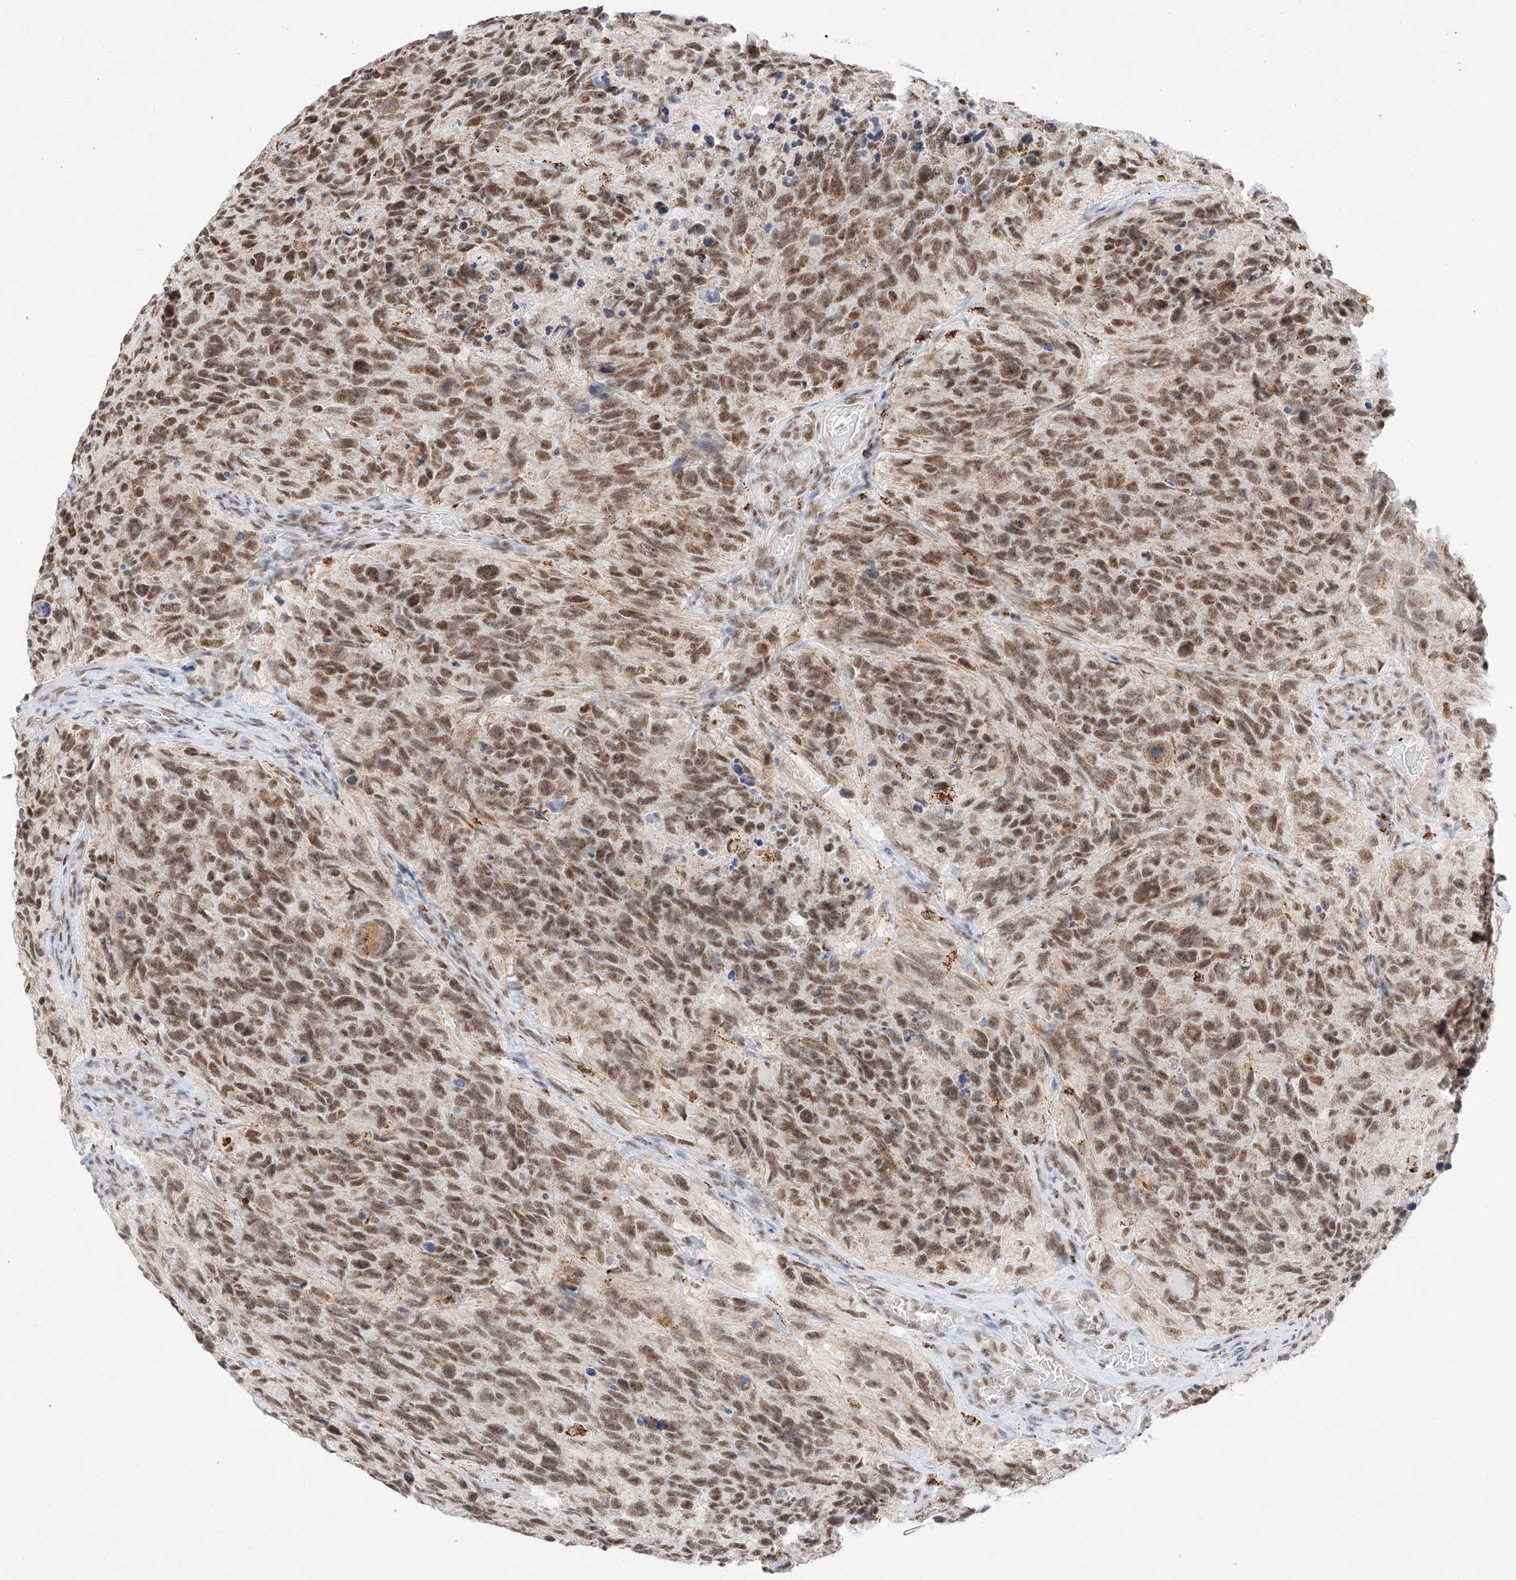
{"staining": {"intensity": "moderate", "quantity": ">75%", "location": "nuclear"}, "tissue": "glioma", "cell_type": "Tumor cells", "image_type": "cancer", "snomed": [{"axis": "morphology", "description": "Glioma, malignant, High grade"}, {"axis": "topography", "description": "Brain"}], "caption": "Immunohistochemical staining of human glioma reveals medium levels of moderate nuclear protein expression in about >75% of tumor cells.", "gene": "NRF1", "patient": {"sex": "male", "age": 69}}